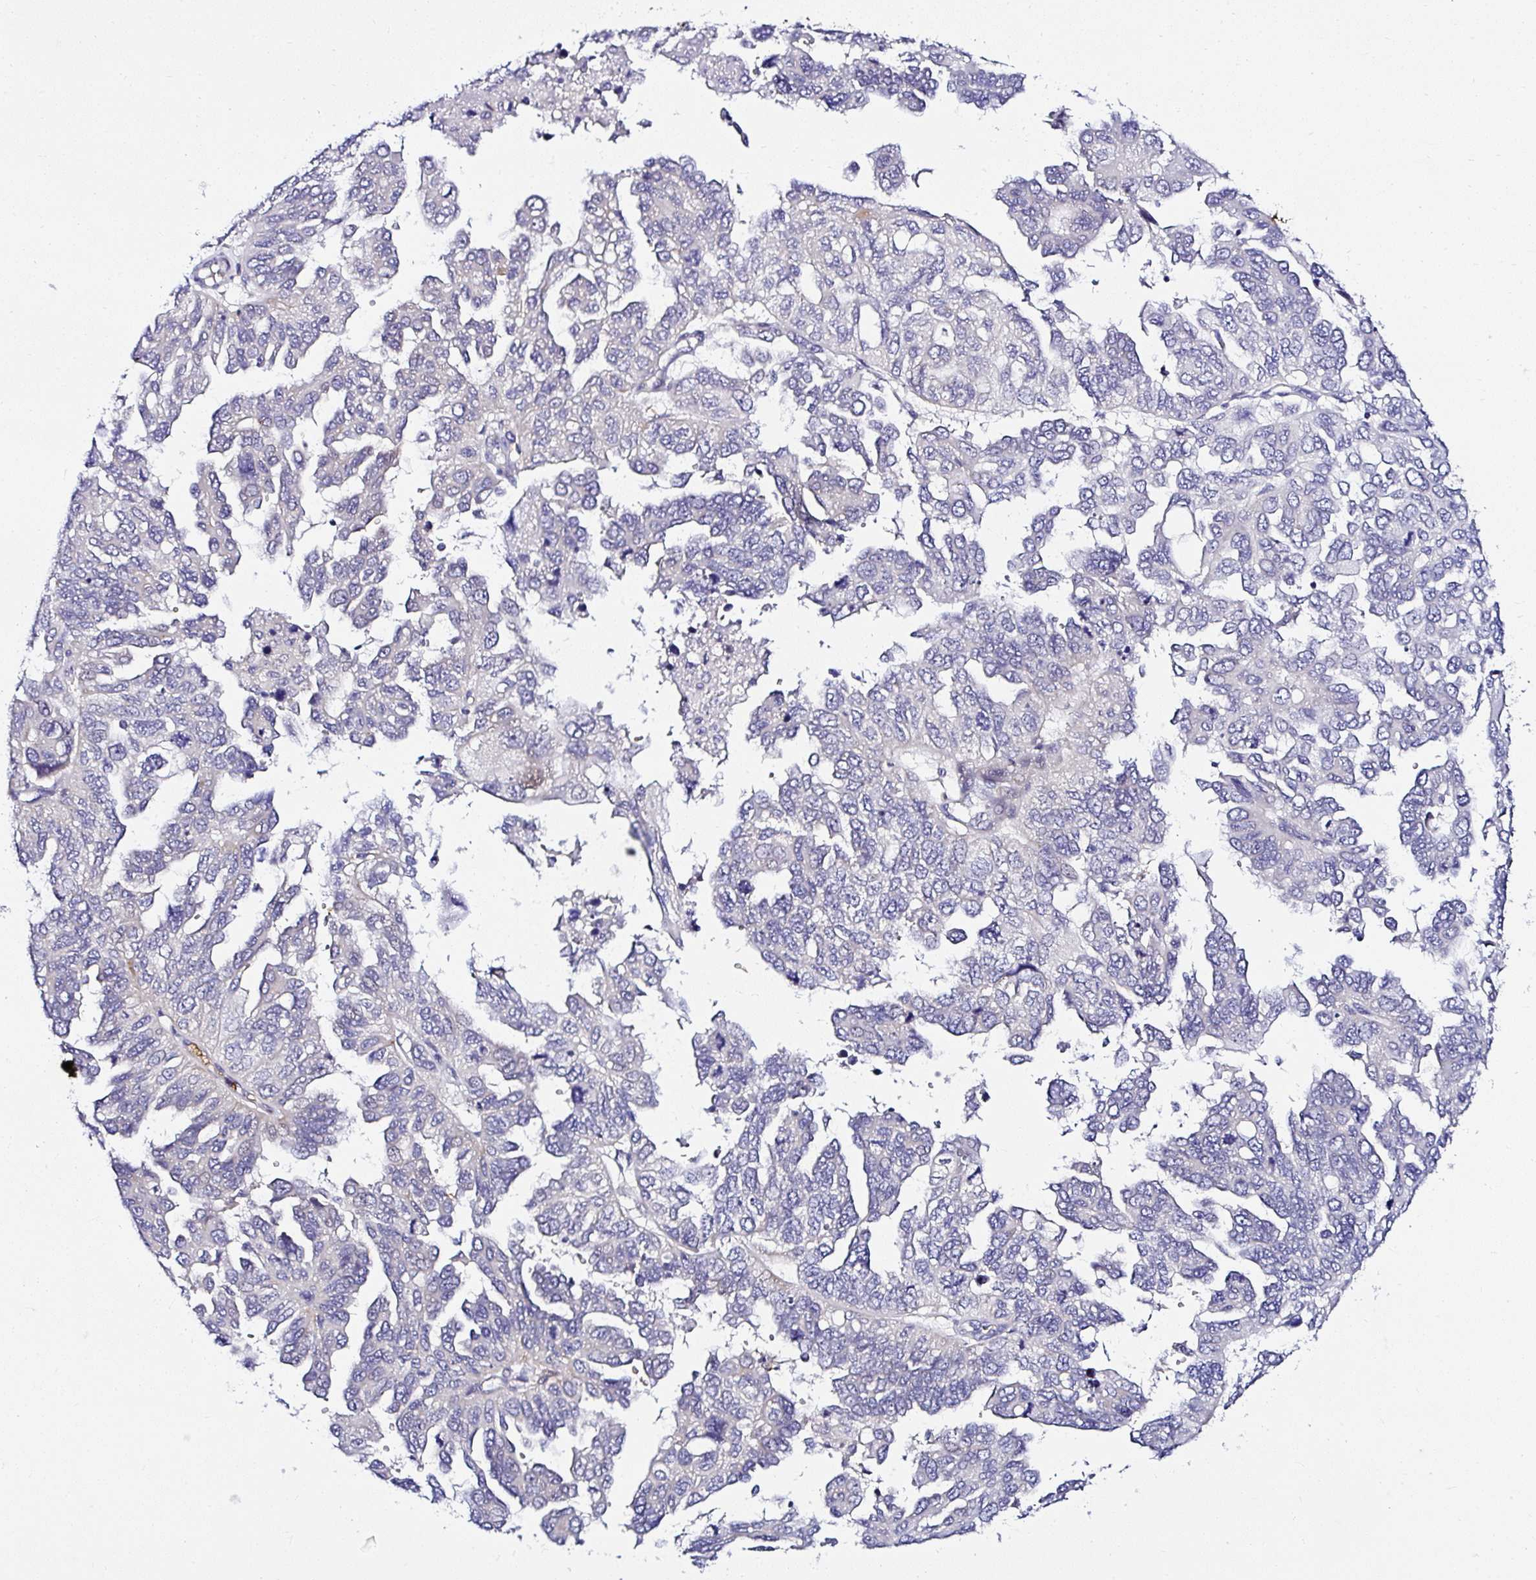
{"staining": {"intensity": "negative", "quantity": "none", "location": "none"}, "tissue": "ovarian cancer", "cell_type": "Tumor cells", "image_type": "cancer", "snomed": [{"axis": "morphology", "description": "Cystadenocarcinoma, serous, NOS"}, {"axis": "topography", "description": "Ovary"}], "caption": "DAB (3,3'-diaminobenzidine) immunohistochemical staining of human ovarian cancer (serous cystadenocarcinoma) exhibits no significant positivity in tumor cells. (DAB (3,3'-diaminobenzidine) immunohistochemistry visualized using brightfield microscopy, high magnification).", "gene": "DEPDC5", "patient": {"sex": "female", "age": 53}}